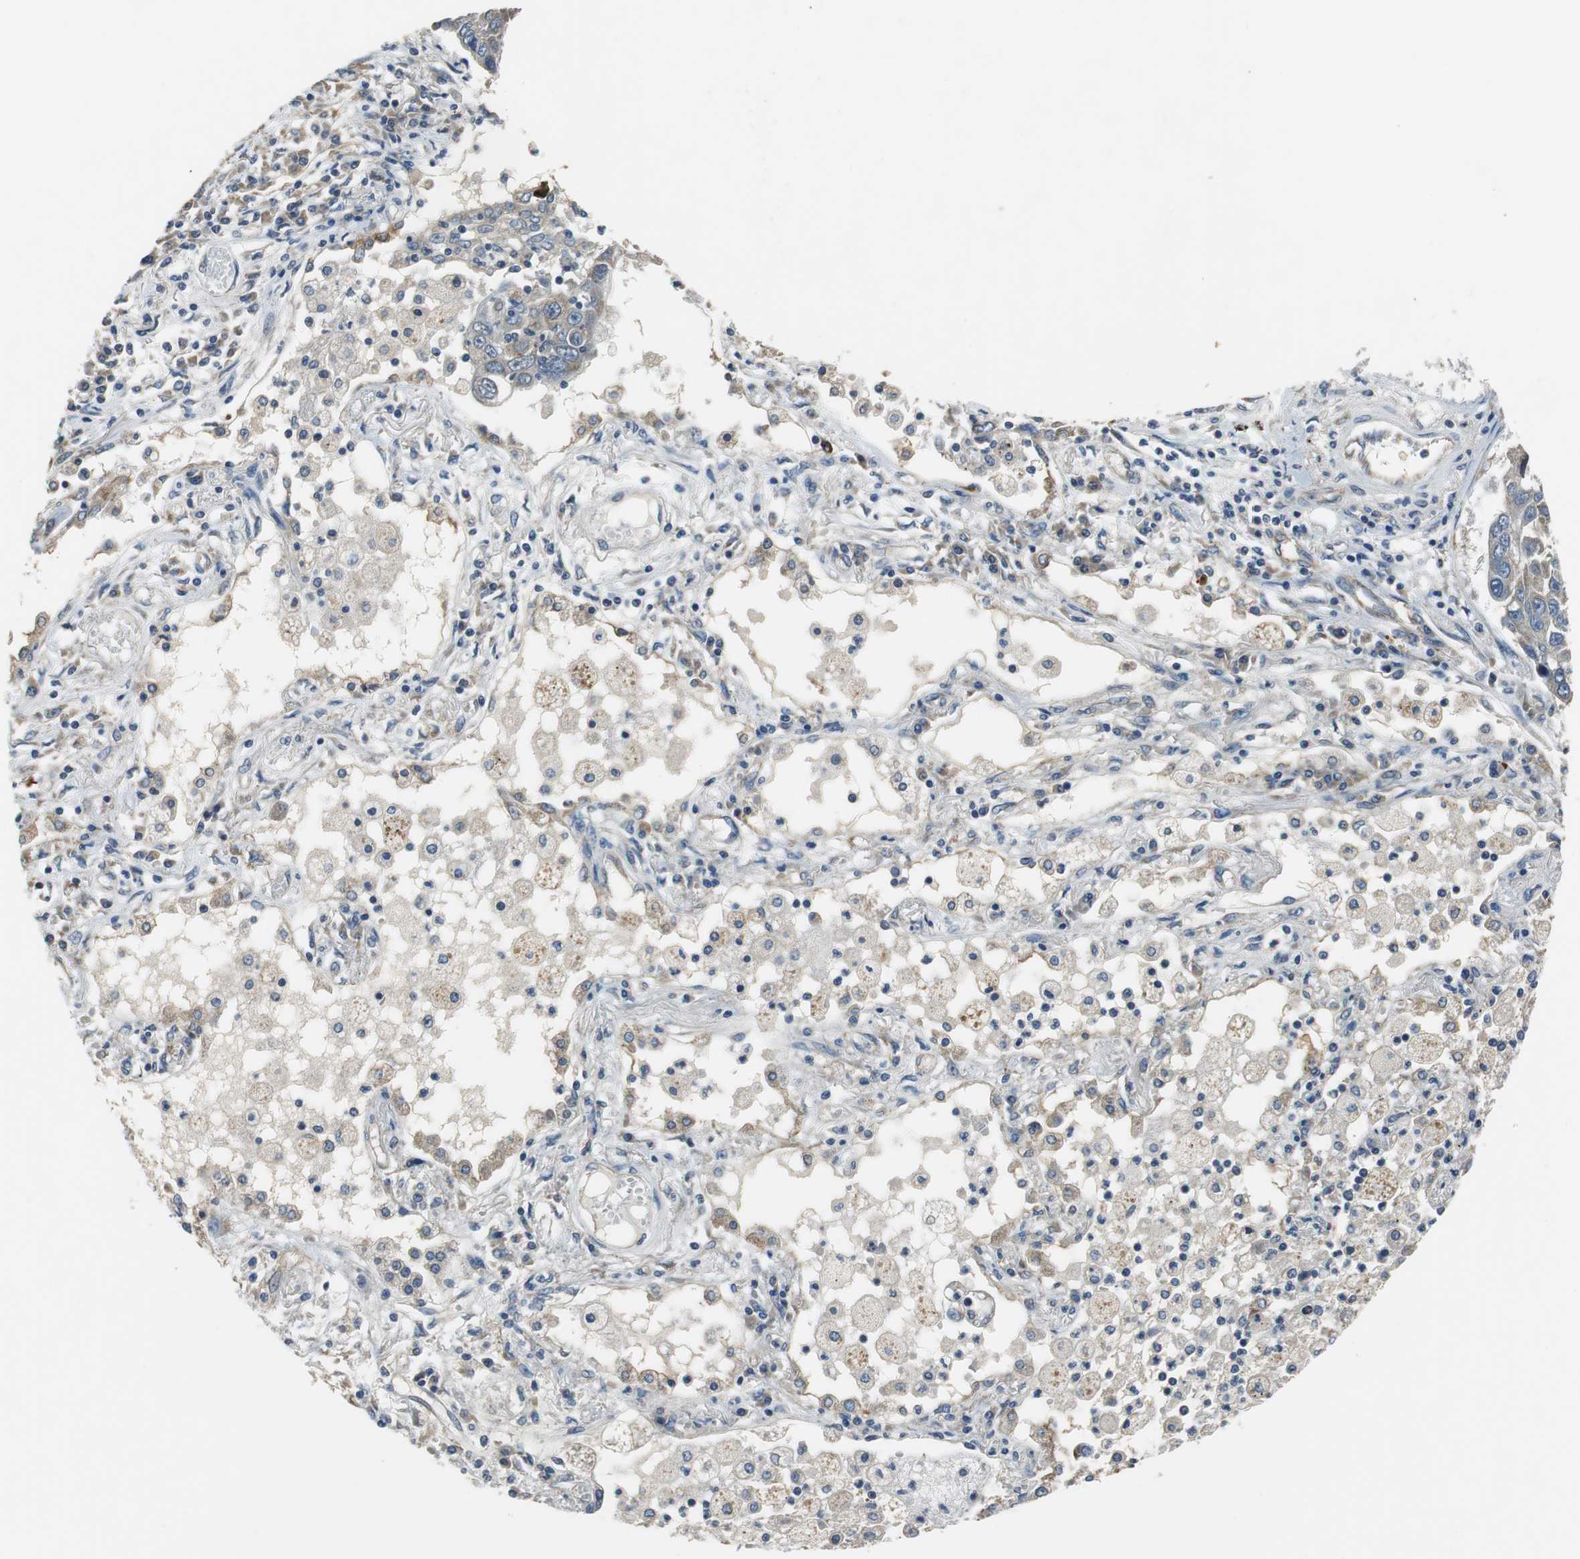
{"staining": {"intensity": "weak", "quantity": "<25%", "location": "cytoplasmic/membranous"}, "tissue": "lung cancer", "cell_type": "Tumor cells", "image_type": "cancer", "snomed": [{"axis": "morphology", "description": "Squamous cell carcinoma, NOS"}, {"axis": "topography", "description": "Lung"}], "caption": "IHC histopathology image of neoplastic tissue: human lung squamous cell carcinoma stained with DAB (3,3'-diaminobenzidine) exhibits no significant protein expression in tumor cells.", "gene": "MTIF2", "patient": {"sex": "male", "age": 71}}